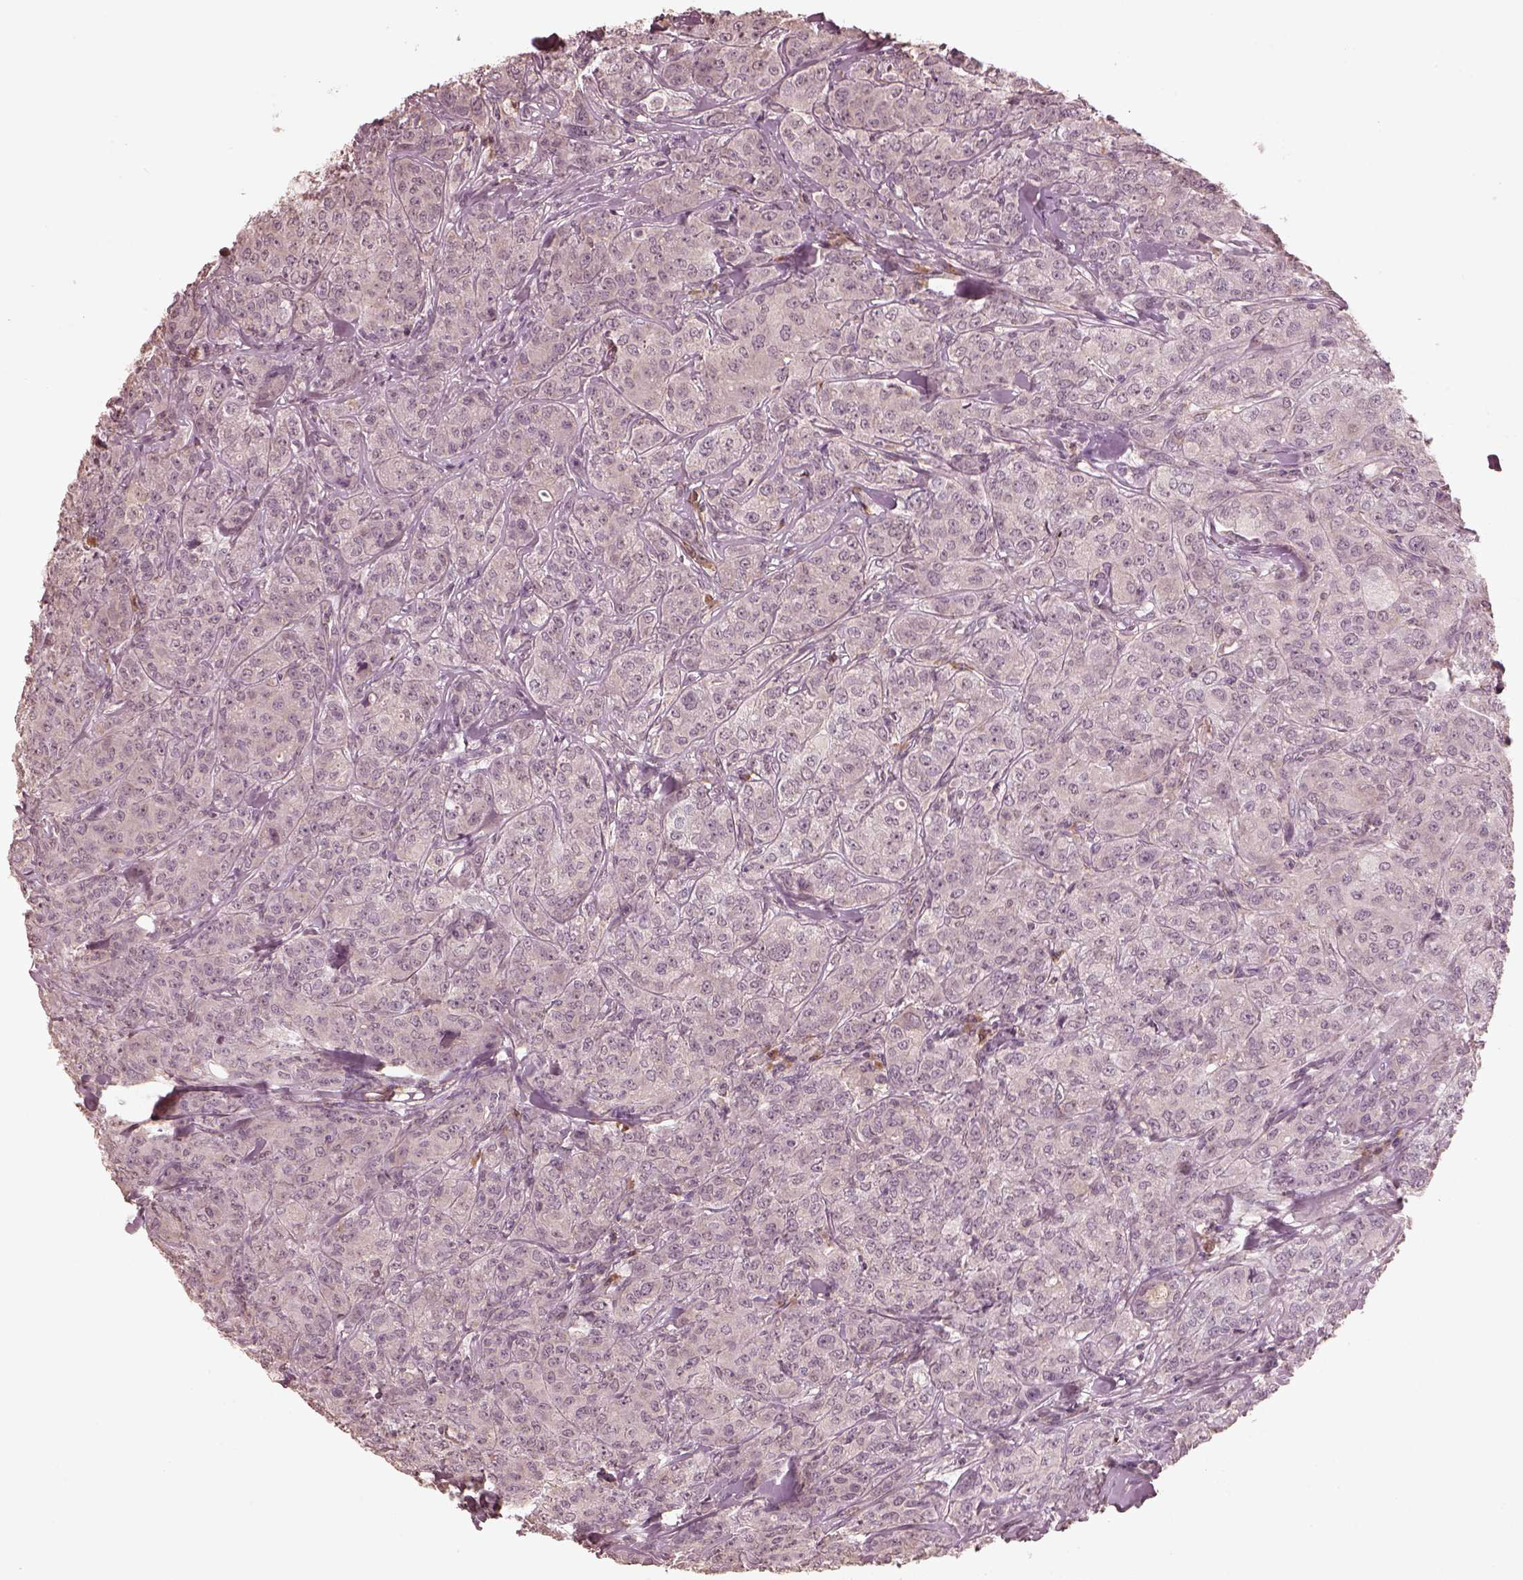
{"staining": {"intensity": "negative", "quantity": "none", "location": "none"}, "tissue": "breast cancer", "cell_type": "Tumor cells", "image_type": "cancer", "snomed": [{"axis": "morphology", "description": "Duct carcinoma"}, {"axis": "topography", "description": "Breast"}], "caption": "Protein analysis of breast cancer exhibits no significant staining in tumor cells. Brightfield microscopy of IHC stained with DAB (brown) and hematoxylin (blue), captured at high magnification.", "gene": "CALR3", "patient": {"sex": "female", "age": 43}}